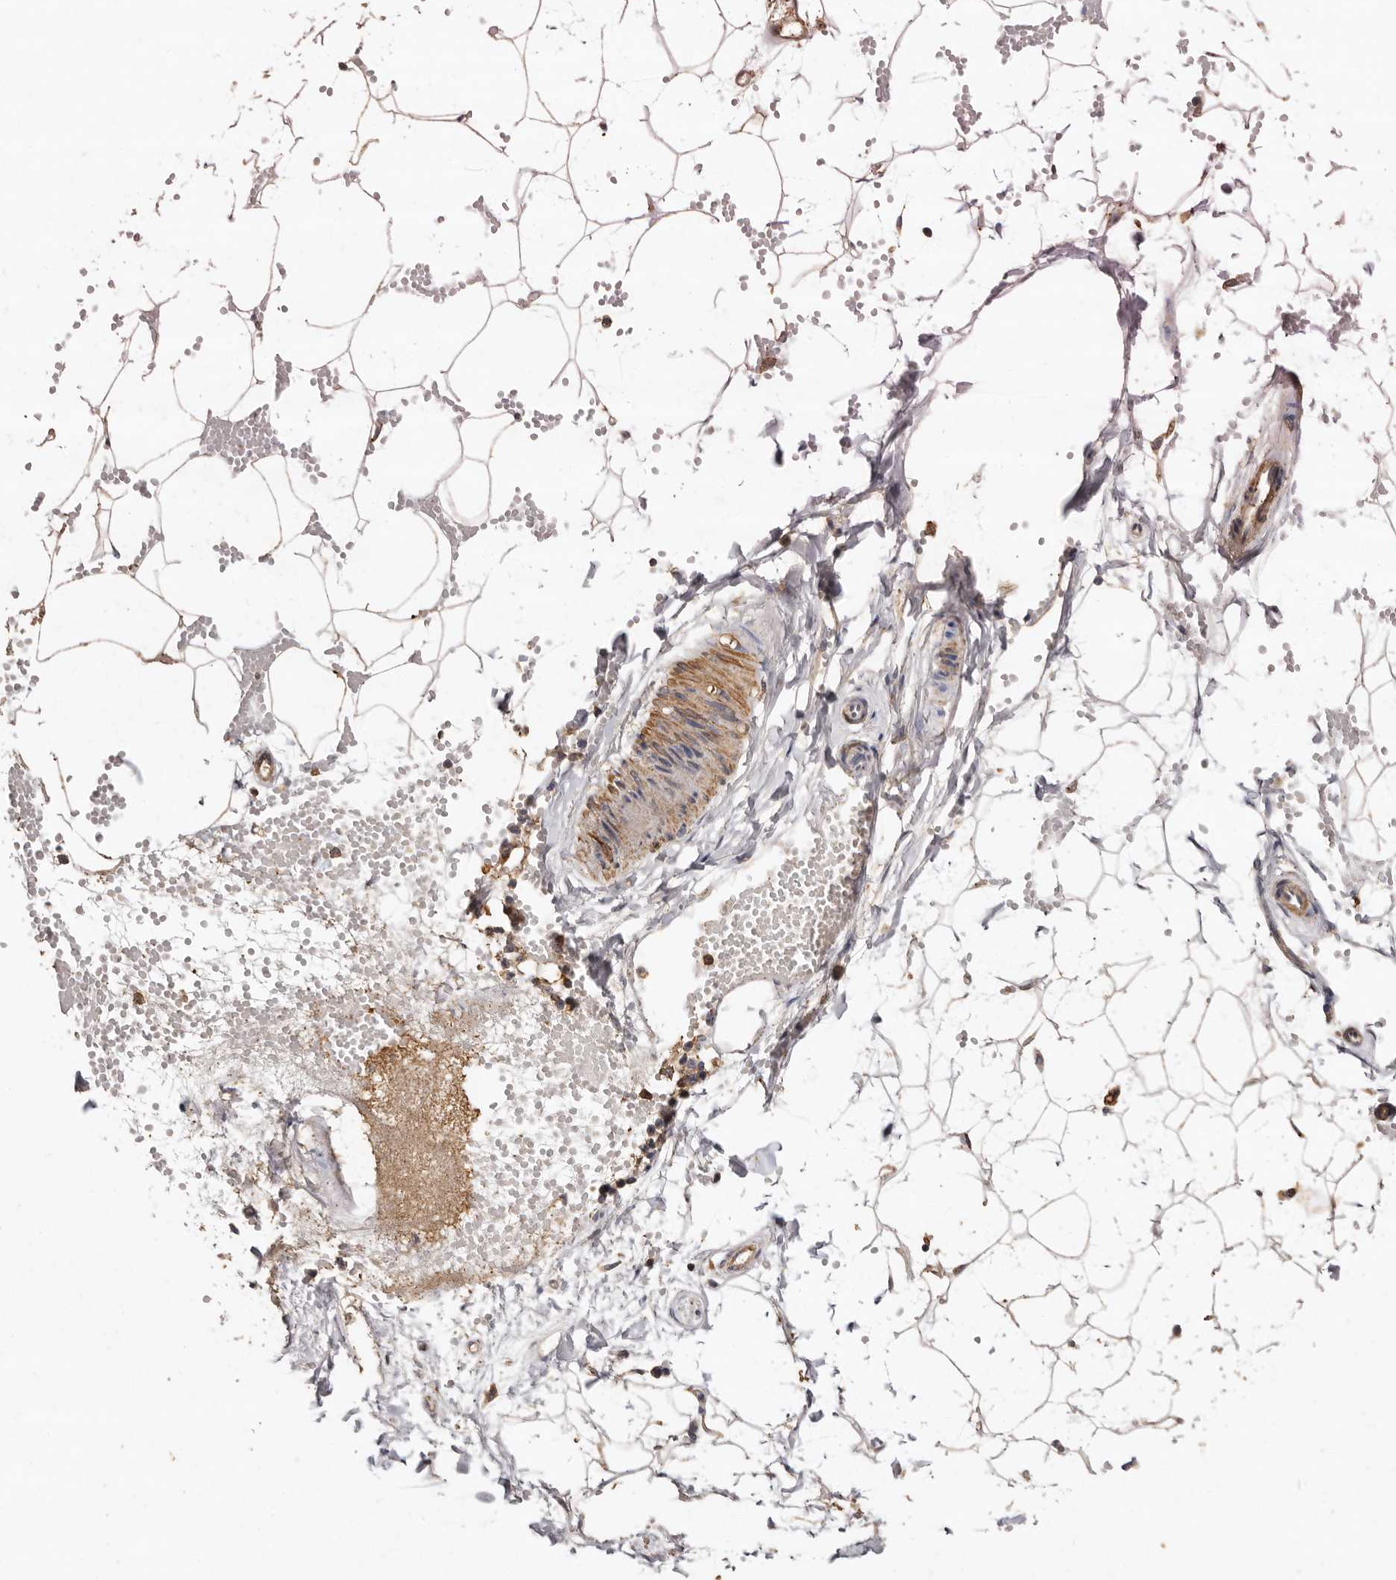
{"staining": {"intensity": "weak", "quantity": ">75%", "location": "cytoplasmic/membranous"}, "tissue": "adipose tissue", "cell_type": "Adipocytes", "image_type": "normal", "snomed": [{"axis": "morphology", "description": "Normal tissue, NOS"}, {"axis": "topography", "description": "Breast"}], "caption": "Immunohistochemistry (IHC) of benign human adipose tissue reveals low levels of weak cytoplasmic/membranous positivity in approximately >75% of adipocytes.", "gene": "RWDD1", "patient": {"sex": "female", "age": 23}}